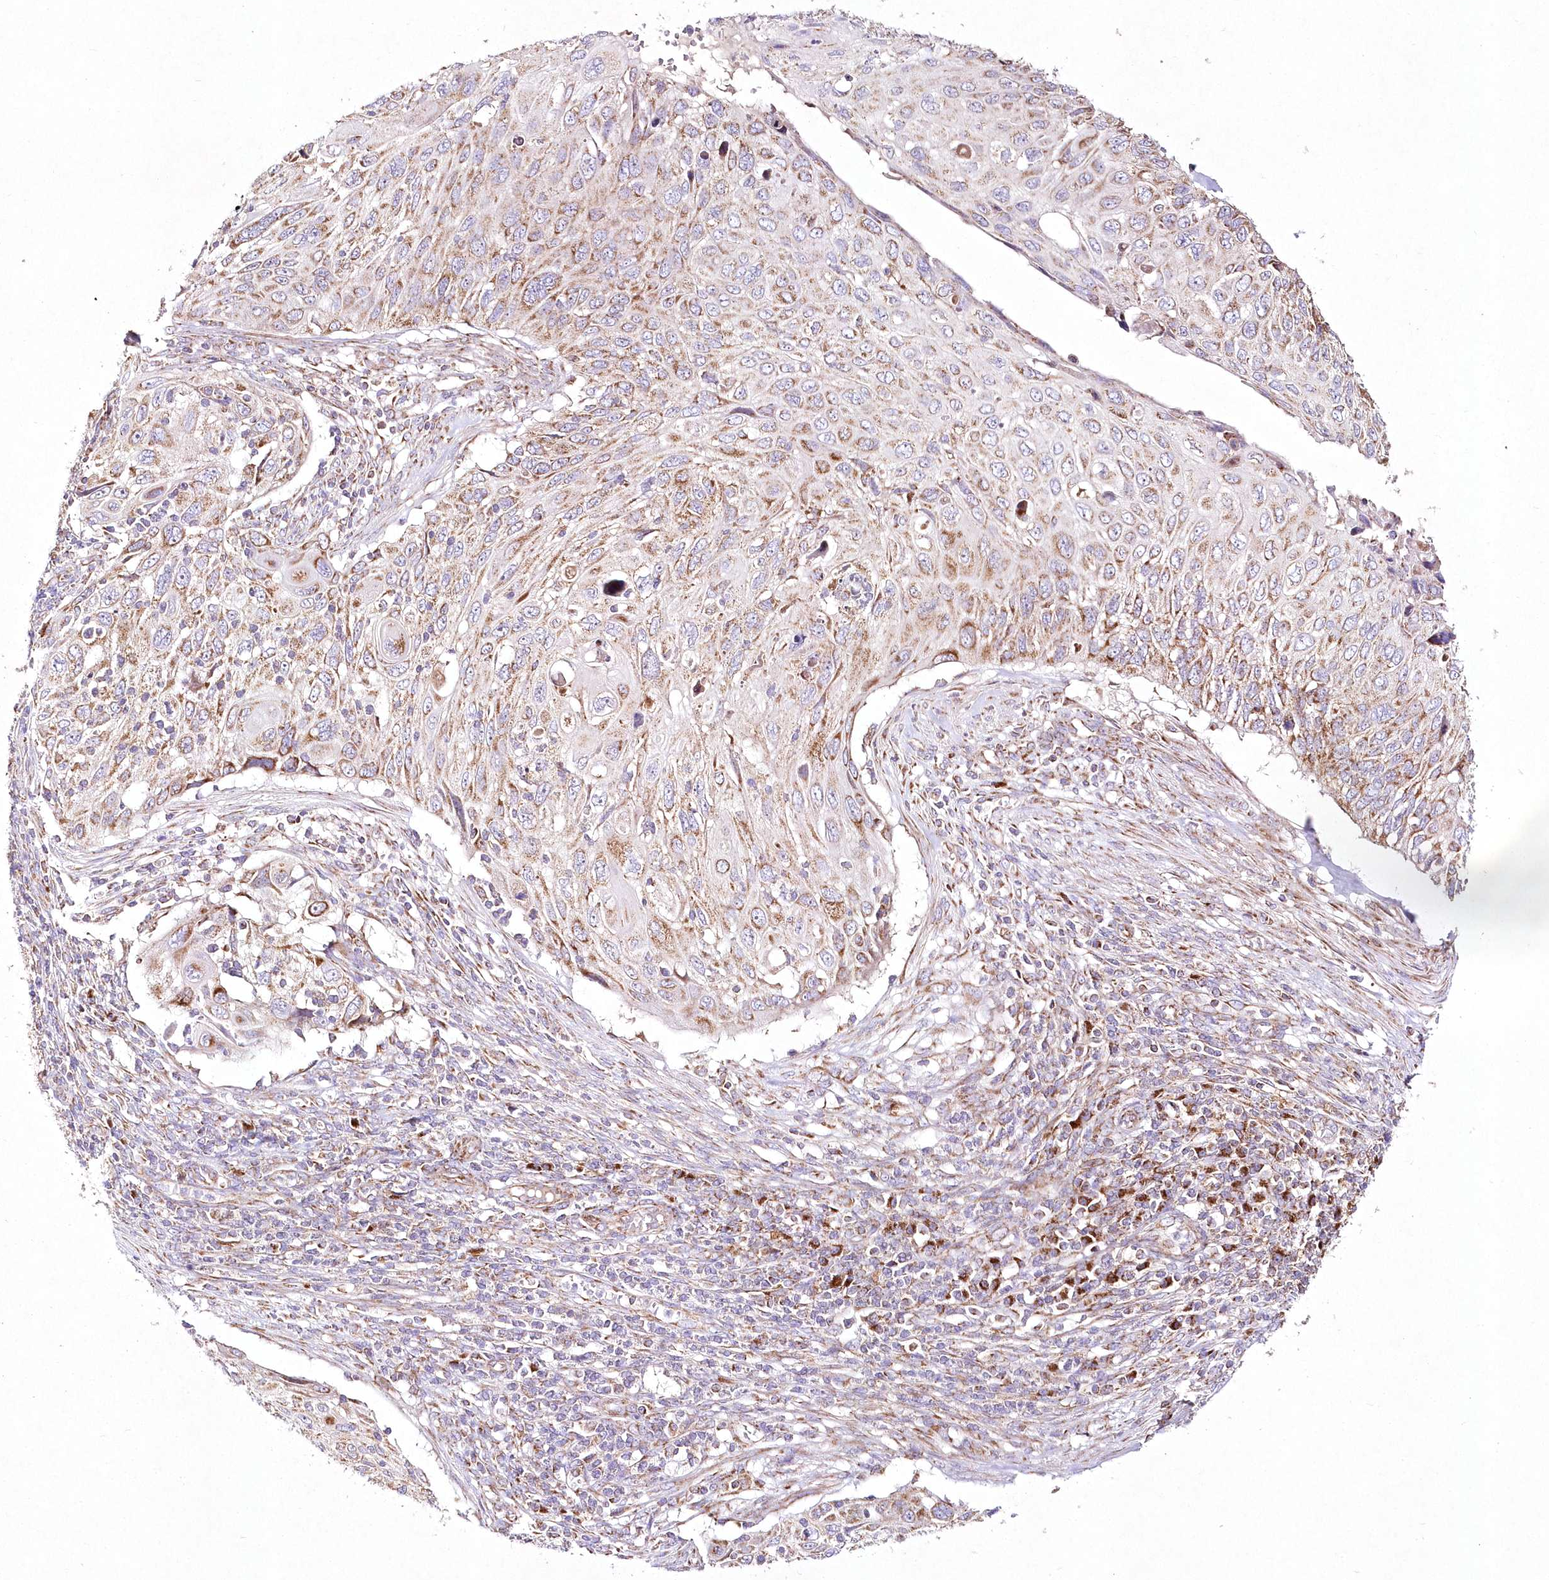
{"staining": {"intensity": "moderate", "quantity": ">75%", "location": "cytoplasmic/membranous"}, "tissue": "cervical cancer", "cell_type": "Tumor cells", "image_type": "cancer", "snomed": [{"axis": "morphology", "description": "Squamous cell carcinoma, NOS"}, {"axis": "topography", "description": "Cervix"}], "caption": "Human squamous cell carcinoma (cervical) stained with a protein marker demonstrates moderate staining in tumor cells.", "gene": "DNA2", "patient": {"sex": "female", "age": 70}}